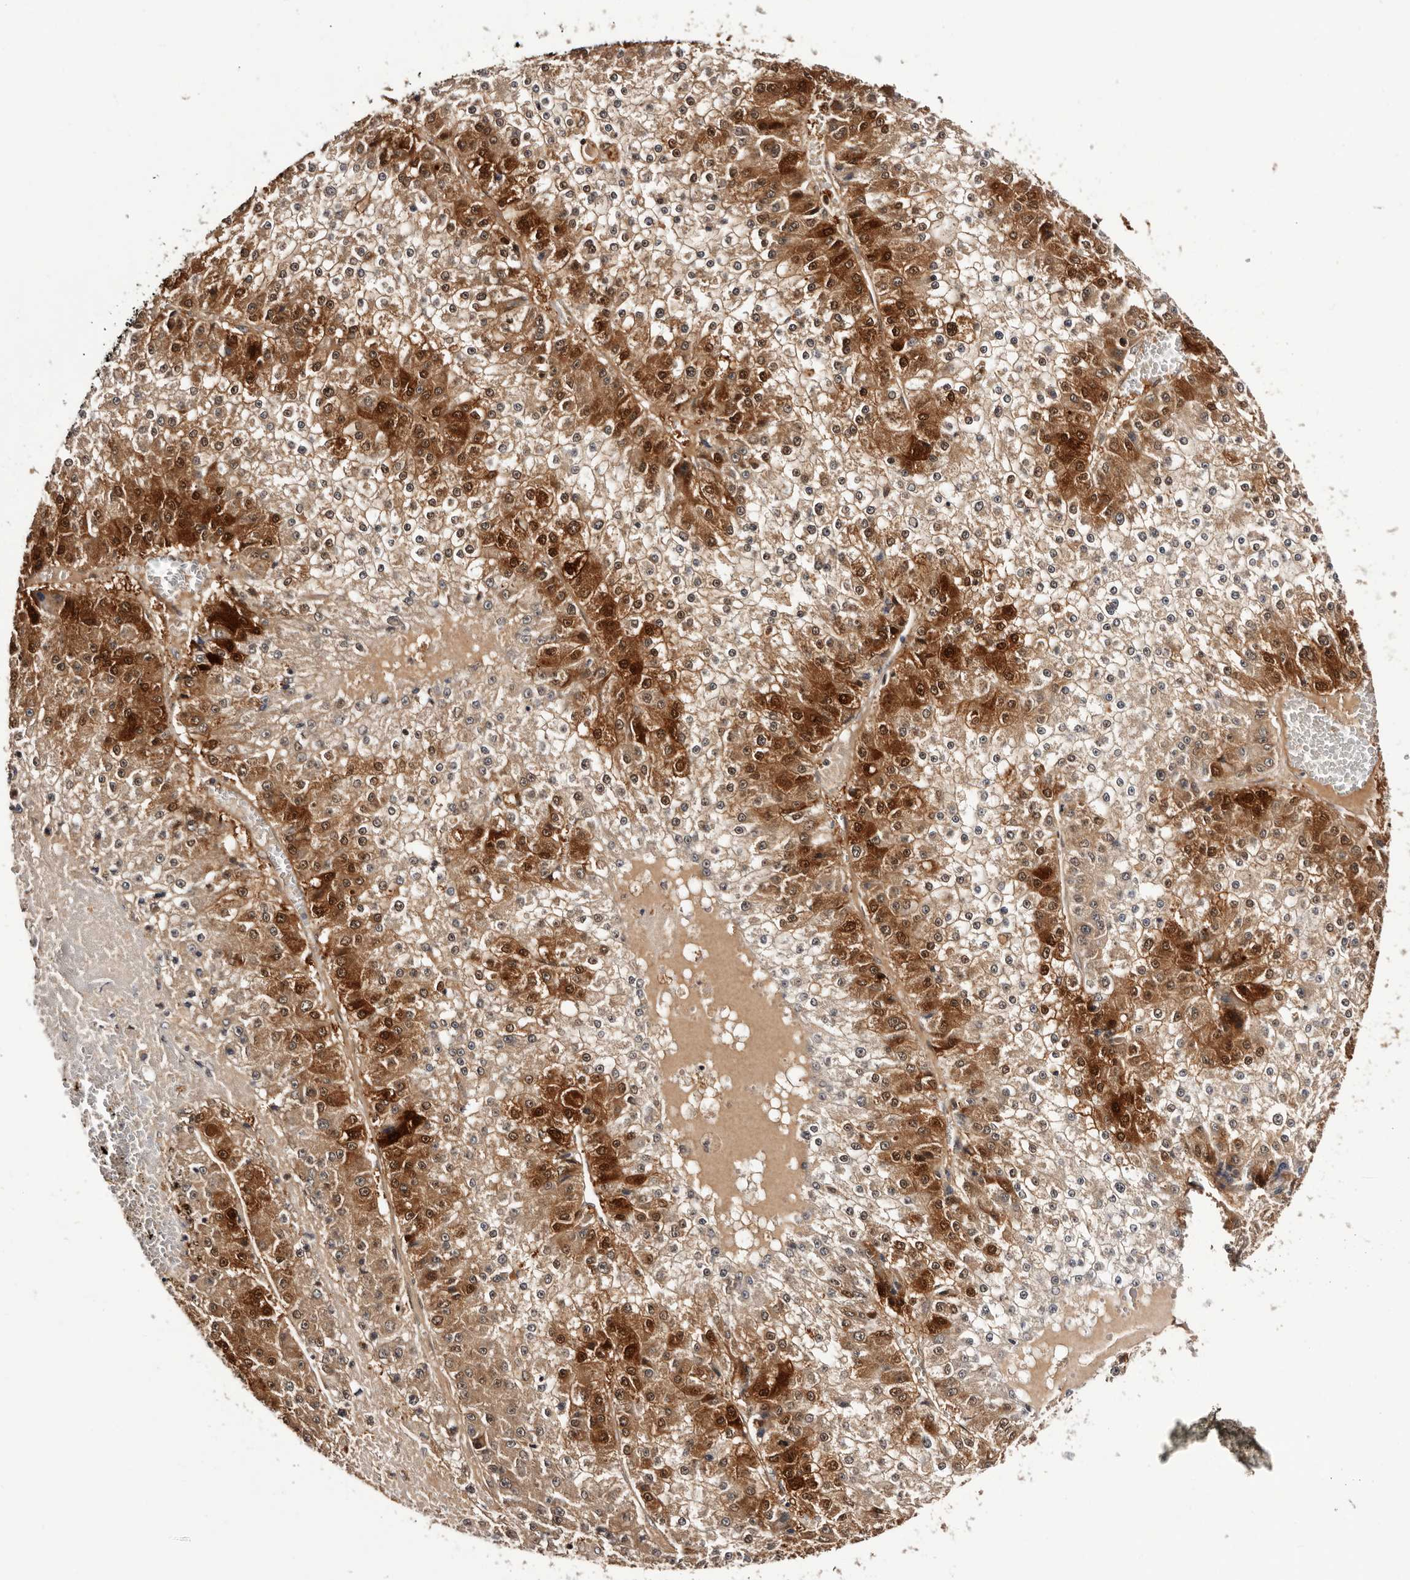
{"staining": {"intensity": "moderate", "quantity": "25%-75%", "location": "cytoplasmic/membranous,nuclear"}, "tissue": "liver cancer", "cell_type": "Tumor cells", "image_type": "cancer", "snomed": [{"axis": "morphology", "description": "Carcinoma, Hepatocellular, NOS"}, {"axis": "topography", "description": "Liver"}], "caption": "Human liver cancer (hepatocellular carcinoma) stained for a protein (brown) exhibits moderate cytoplasmic/membranous and nuclear positive staining in about 25%-75% of tumor cells.", "gene": "TP53I3", "patient": {"sex": "female", "age": 73}}